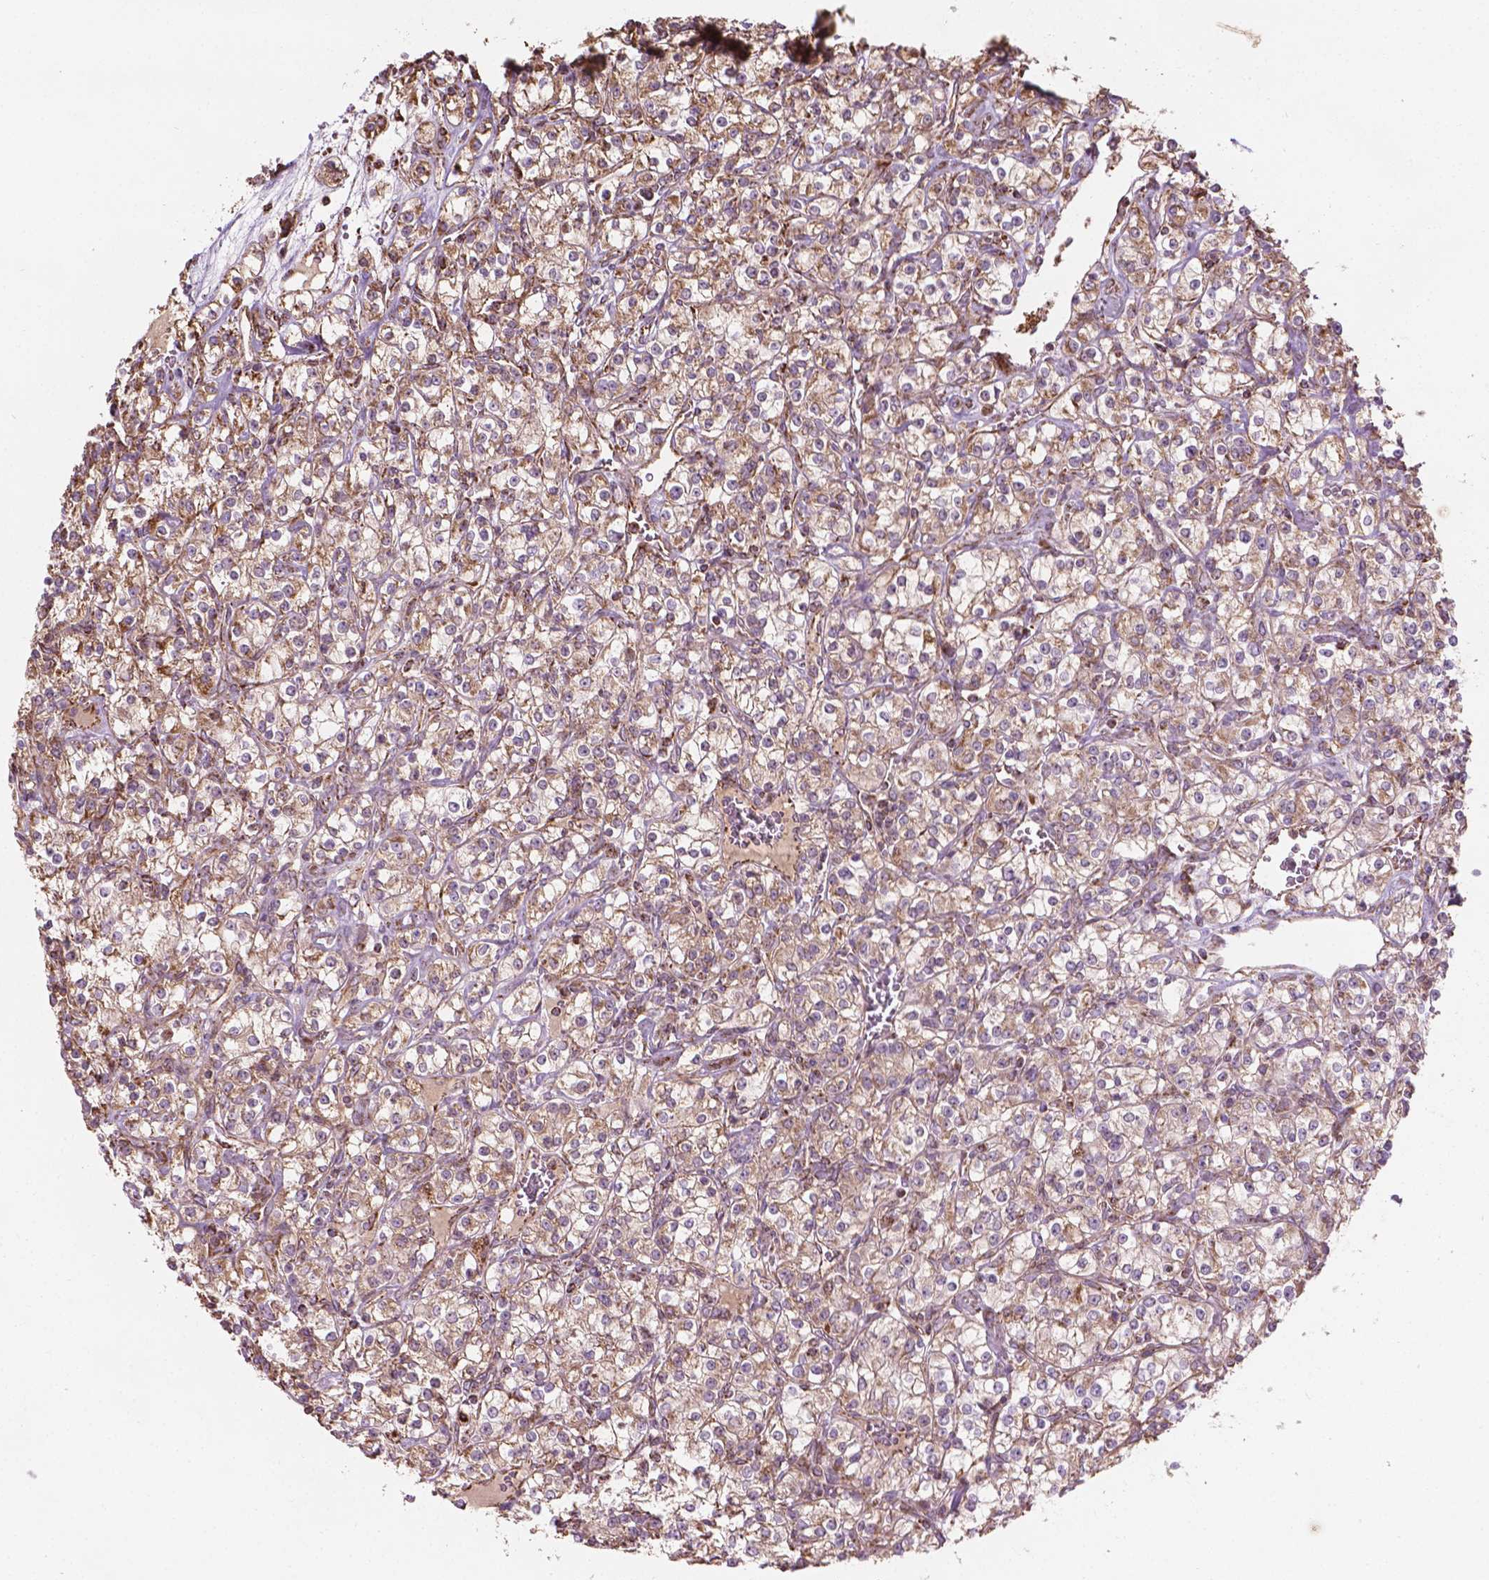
{"staining": {"intensity": "weak", "quantity": ">75%", "location": "cytoplasmic/membranous"}, "tissue": "renal cancer", "cell_type": "Tumor cells", "image_type": "cancer", "snomed": [{"axis": "morphology", "description": "Adenocarcinoma, NOS"}, {"axis": "topography", "description": "Kidney"}], "caption": "There is low levels of weak cytoplasmic/membranous staining in tumor cells of renal cancer, as demonstrated by immunohistochemical staining (brown color).", "gene": "HS3ST3A1", "patient": {"sex": "male", "age": 77}}